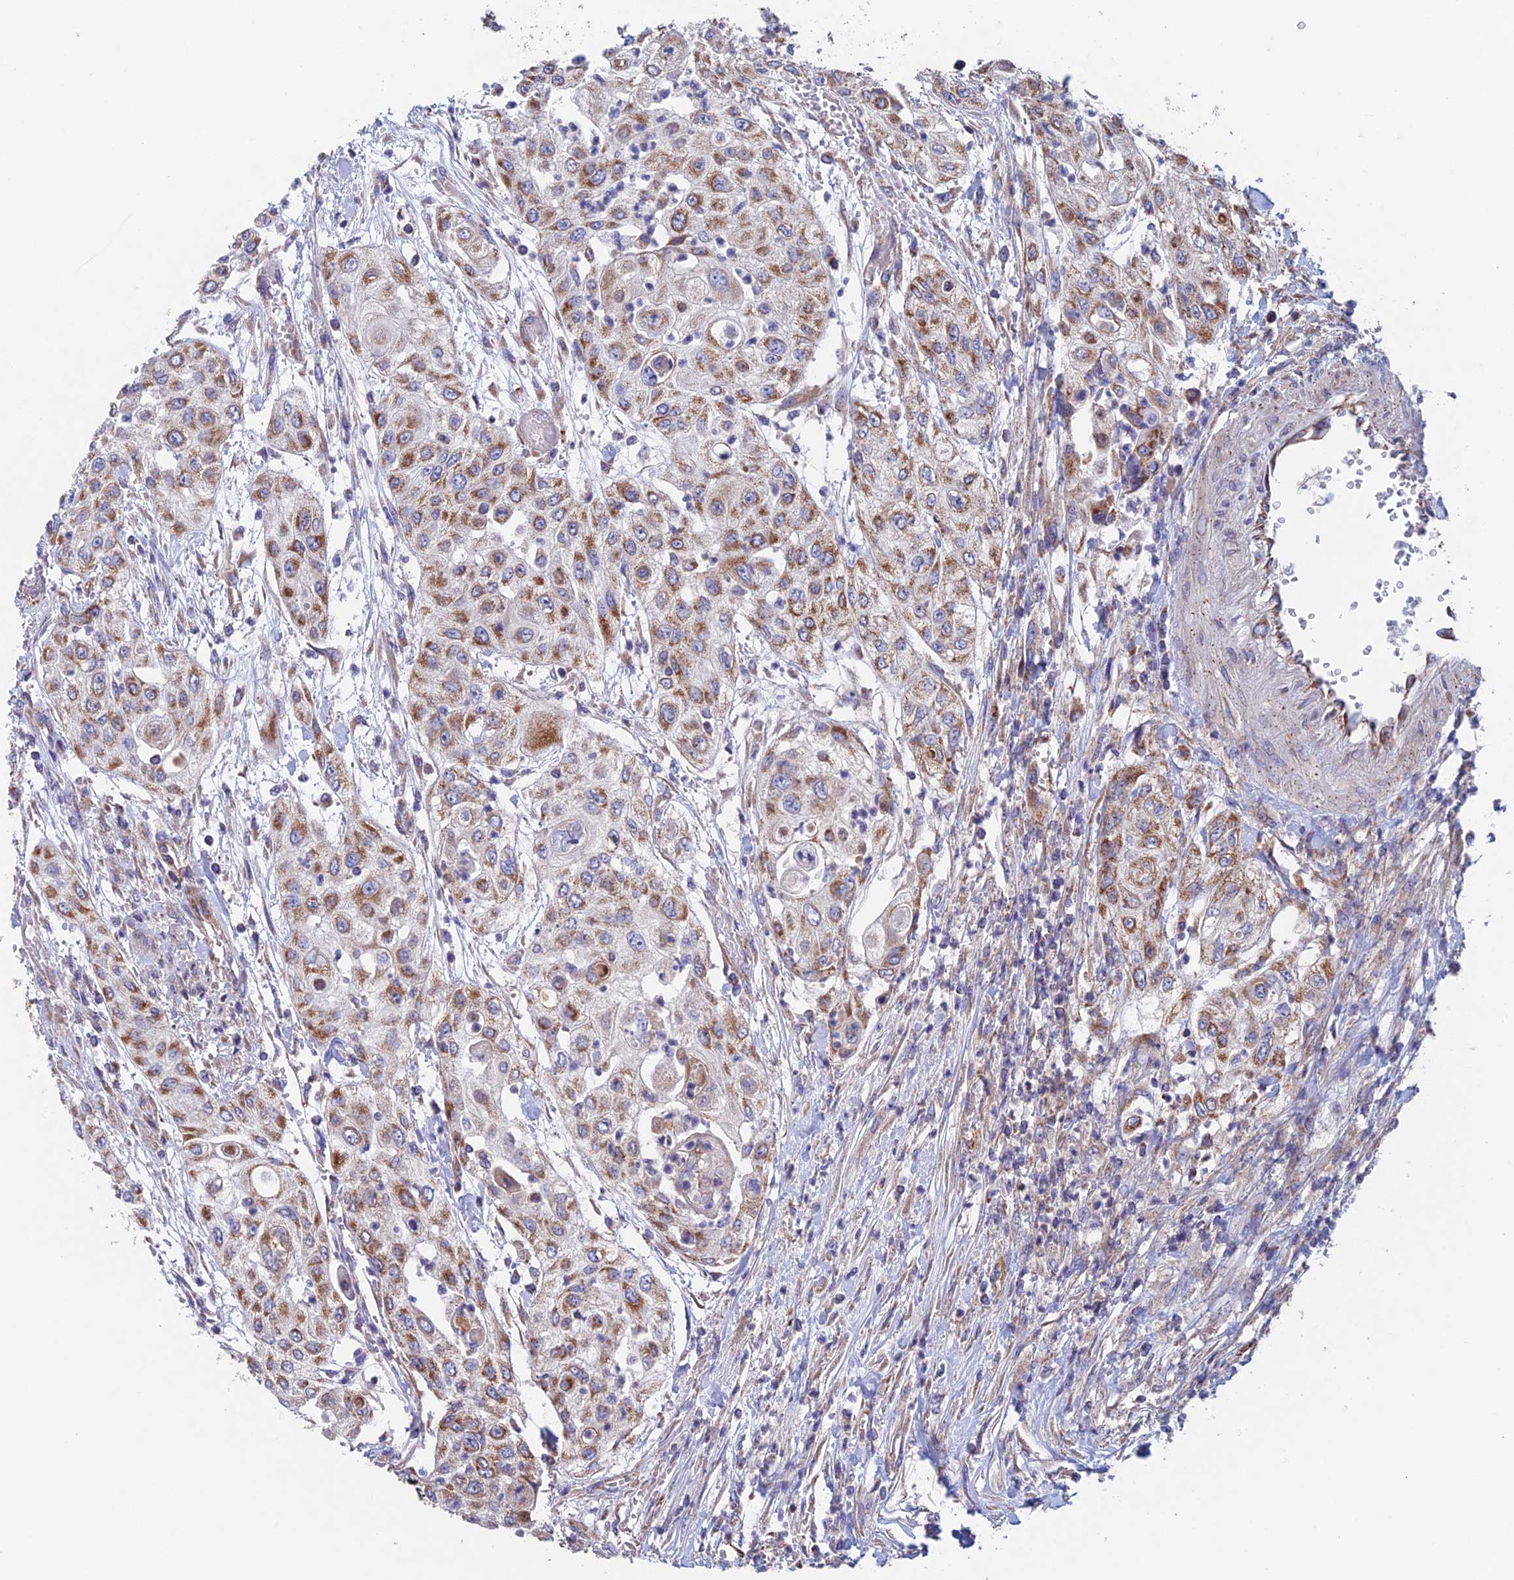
{"staining": {"intensity": "moderate", "quantity": ">75%", "location": "cytoplasmic/membranous"}, "tissue": "urothelial cancer", "cell_type": "Tumor cells", "image_type": "cancer", "snomed": [{"axis": "morphology", "description": "Urothelial carcinoma, High grade"}, {"axis": "topography", "description": "Urinary bladder"}], "caption": "Urothelial cancer tissue reveals moderate cytoplasmic/membranous expression in approximately >75% of tumor cells", "gene": "MRPL1", "patient": {"sex": "female", "age": 79}}